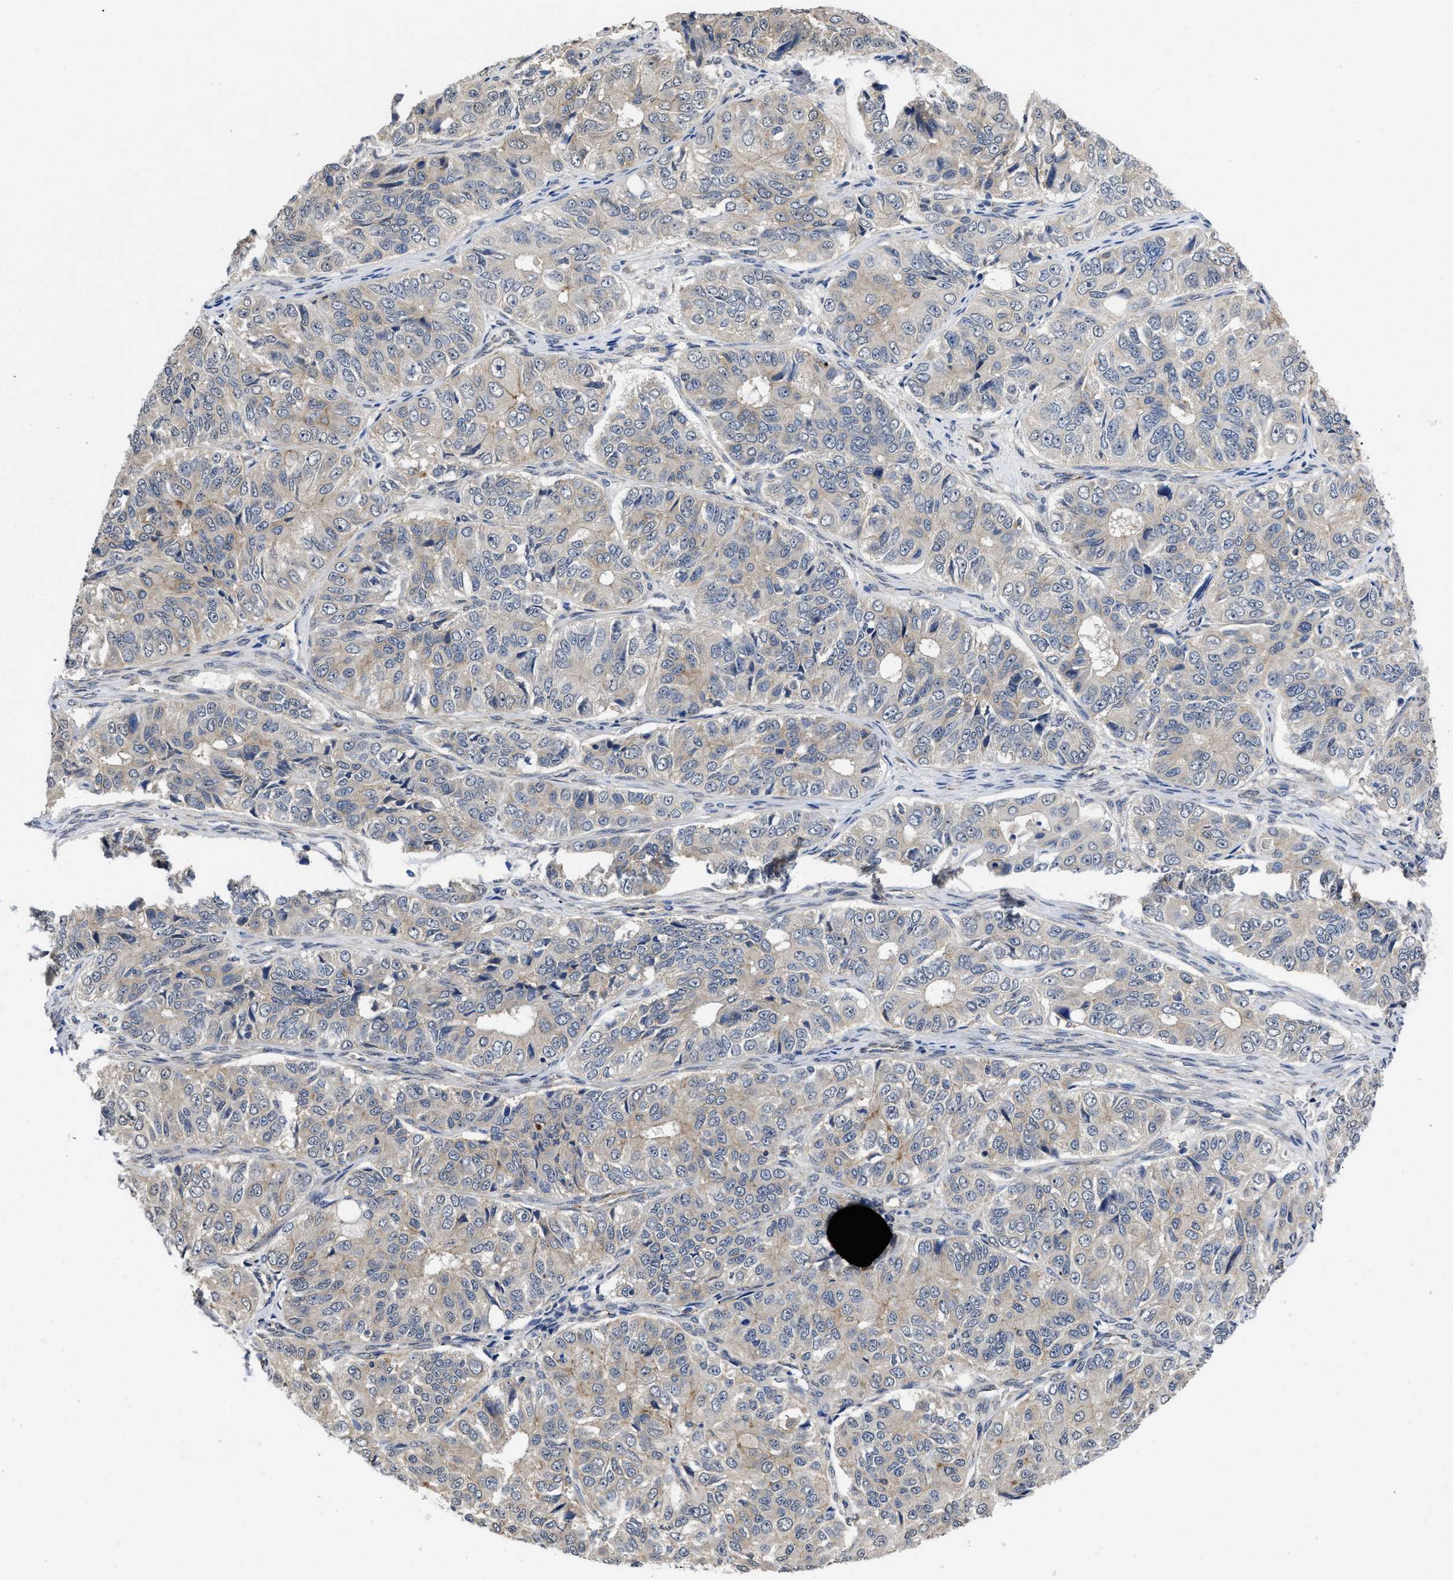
{"staining": {"intensity": "negative", "quantity": "none", "location": "none"}, "tissue": "ovarian cancer", "cell_type": "Tumor cells", "image_type": "cancer", "snomed": [{"axis": "morphology", "description": "Carcinoma, endometroid"}, {"axis": "topography", "description": "Ovary"}], "caption": "A photomicrograph of human ovarian cancer is negative for staining in tumor cells. (Stains: DAB (3,3'-diaminobenzidine) immunohistochemistry (IHC) with hematoxylin counter stain, Microscopy: brightfield microscopy at high magnification).", "gene": "PKD2", "patient": {"sex": "female", "age": 51}}